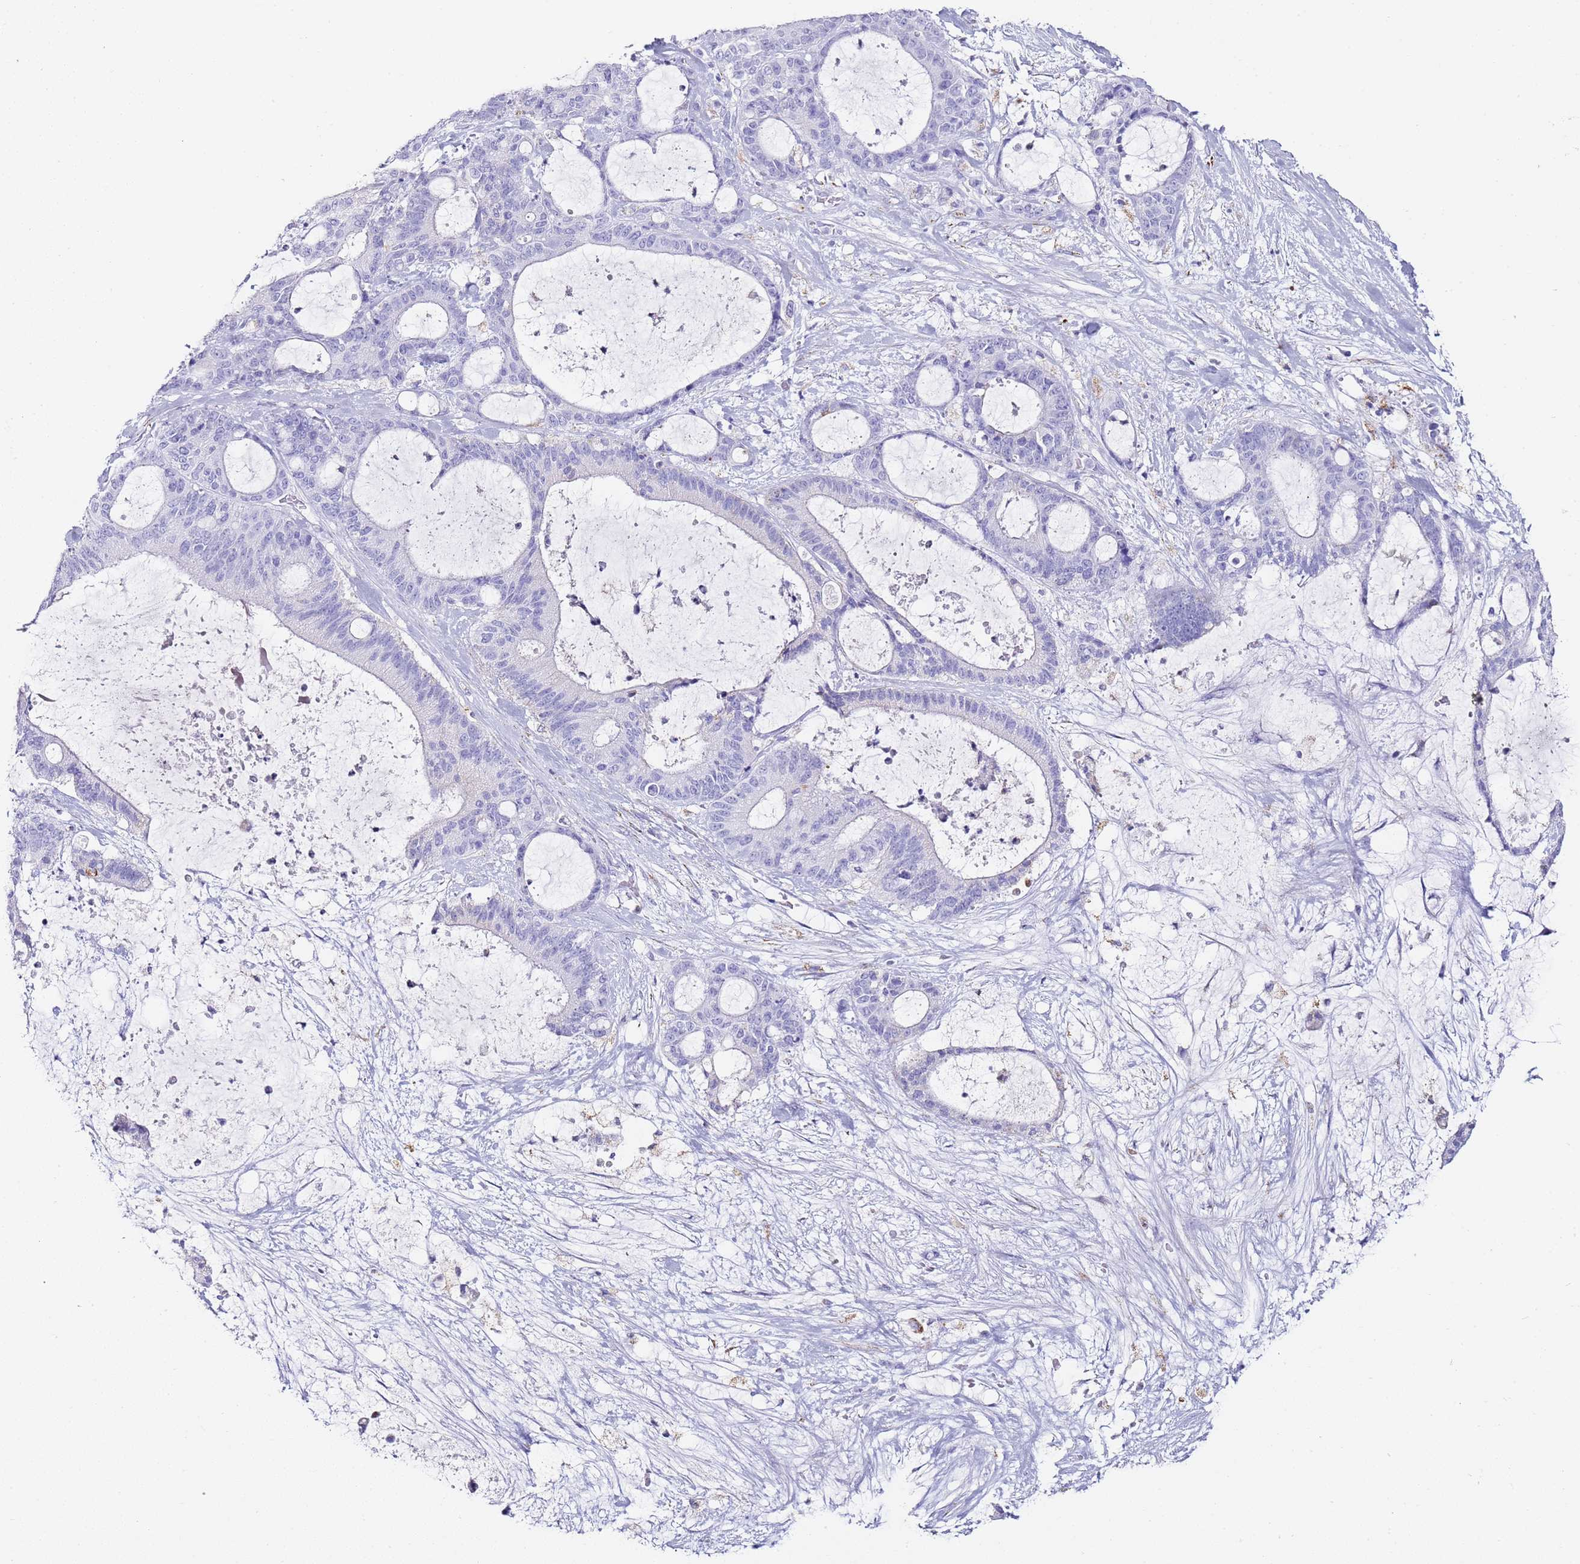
{"staining": {"intensity": "negative", "quantity": "none", "location": "none"}, "tissue": "liver cancer", "cell_type": "Tumor cells", "image_type": "cancer", "snomed": [{"axis": "morphology", "description": "Normal tissue, NOS"}, {"axis": "morphology", "description": "Cholangiocarcinoma"}, {"axis": "topography", "description": "Liver"}, {"axis": "topography", "description": "Peripheral nerve tissue"}], "caption": "Immunohistochemical staining of liver cancer (cholangiocarcinoma) exhibits no significant positivity in tumor cells.", "gene": "PTBP2", "patient": {"sex": "female", "age": 73}}